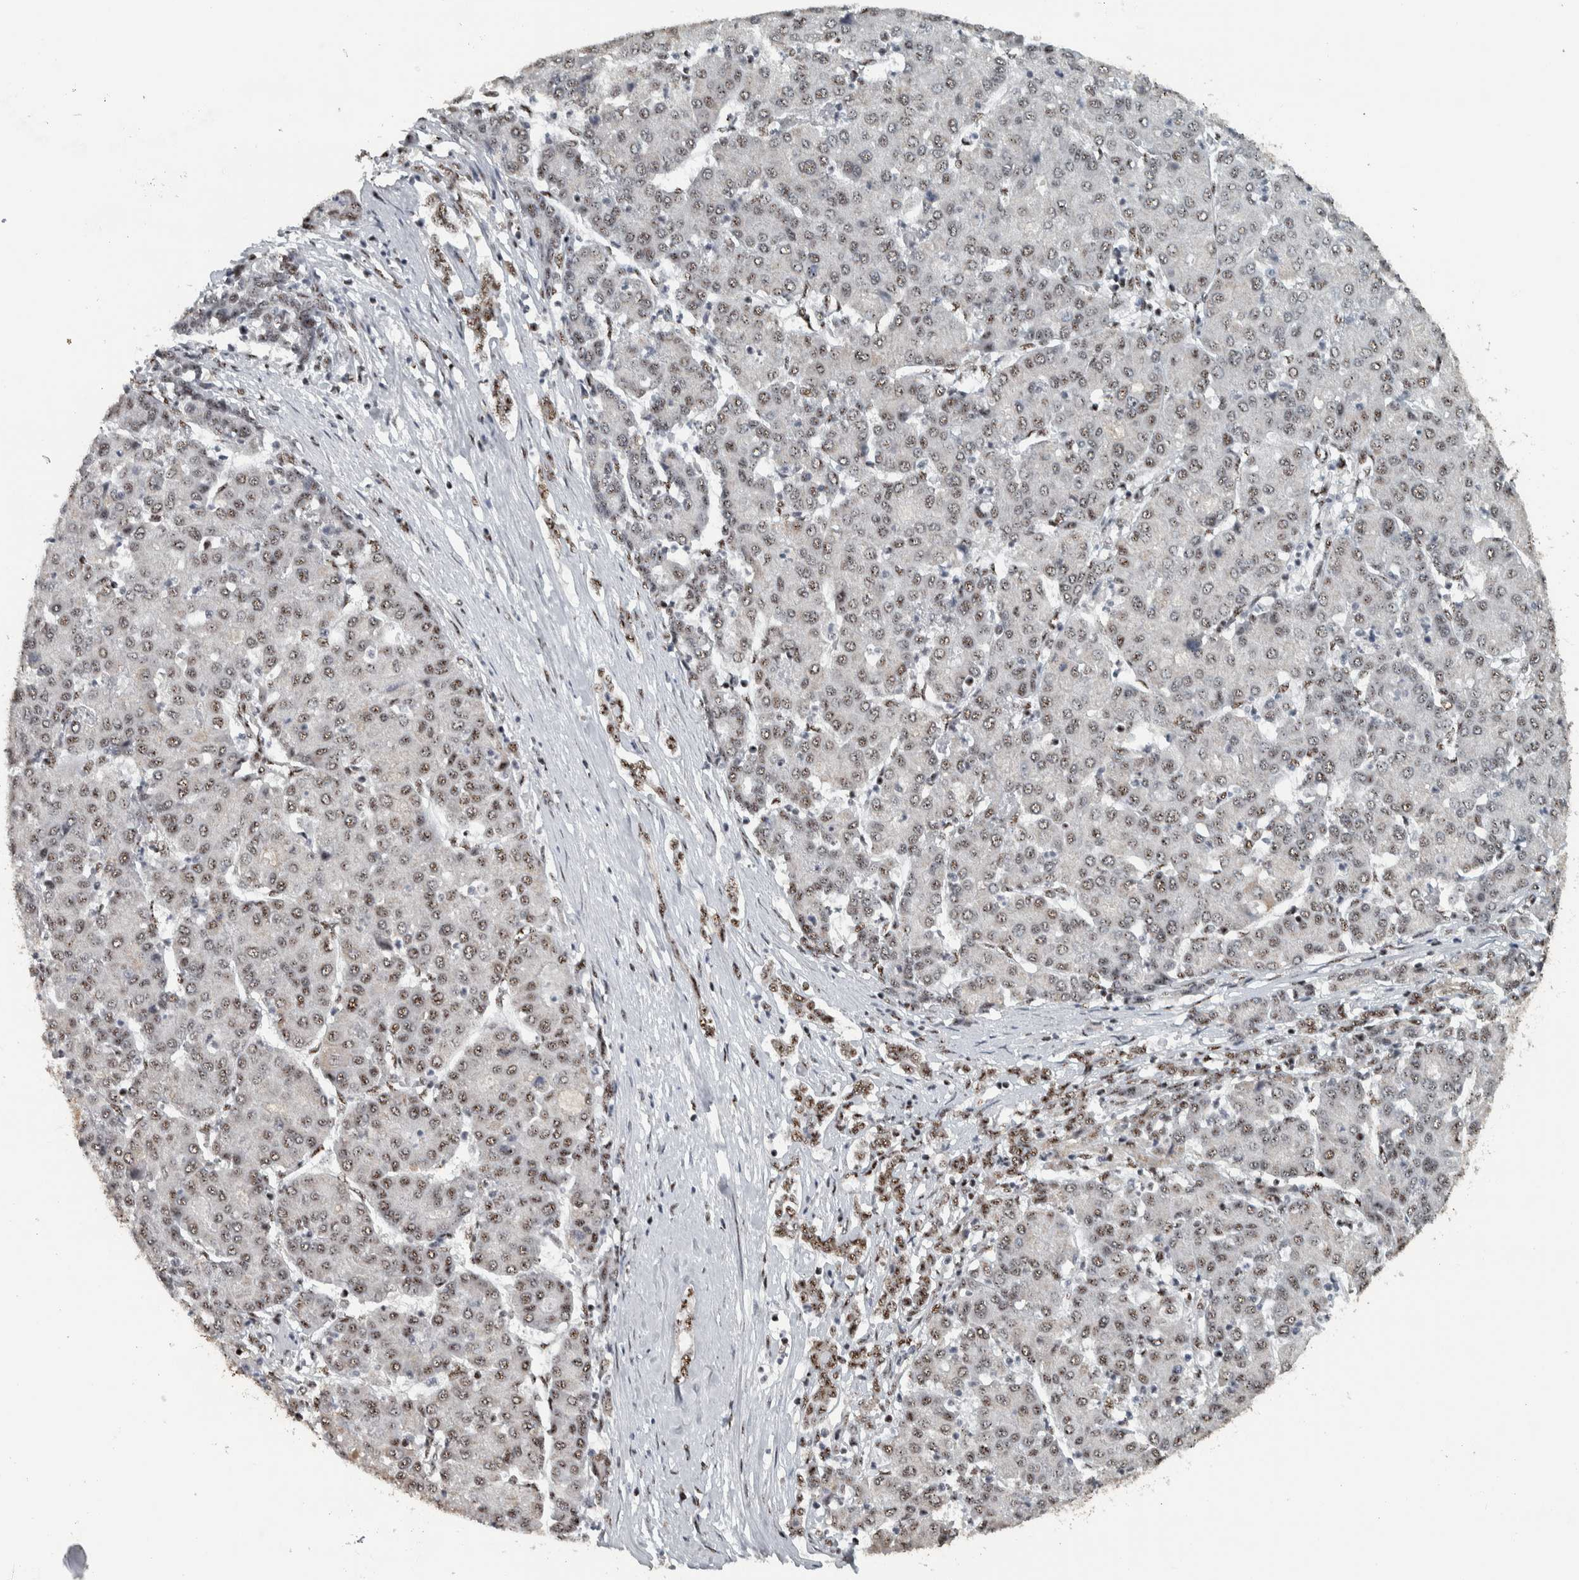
{"staining": {"intensity": "weak", "quantity": ">75%", "location": "nuclear"}, "tissue": "liver cancer", "cell_type": "Tumor cells", "image_type": "cancer", "snomed": [{"axis": "morphology", "description": "Carcinoma, Hepatocellular, NOS"}, {"axis": "topography", "description": "Liver"}], "caption": "The immunohistochemical stain highlights weak nuclear expression in tumor cells of liver hepatocellular carcinoma tissue. (Stains: DAB (3,3'-diaminobenzidine) in brown, nuclei in blue, Microscopy: brightfield microscopy at high magnification).", "gene": "SON", "patient": {"sex": "male", "age": 65}}